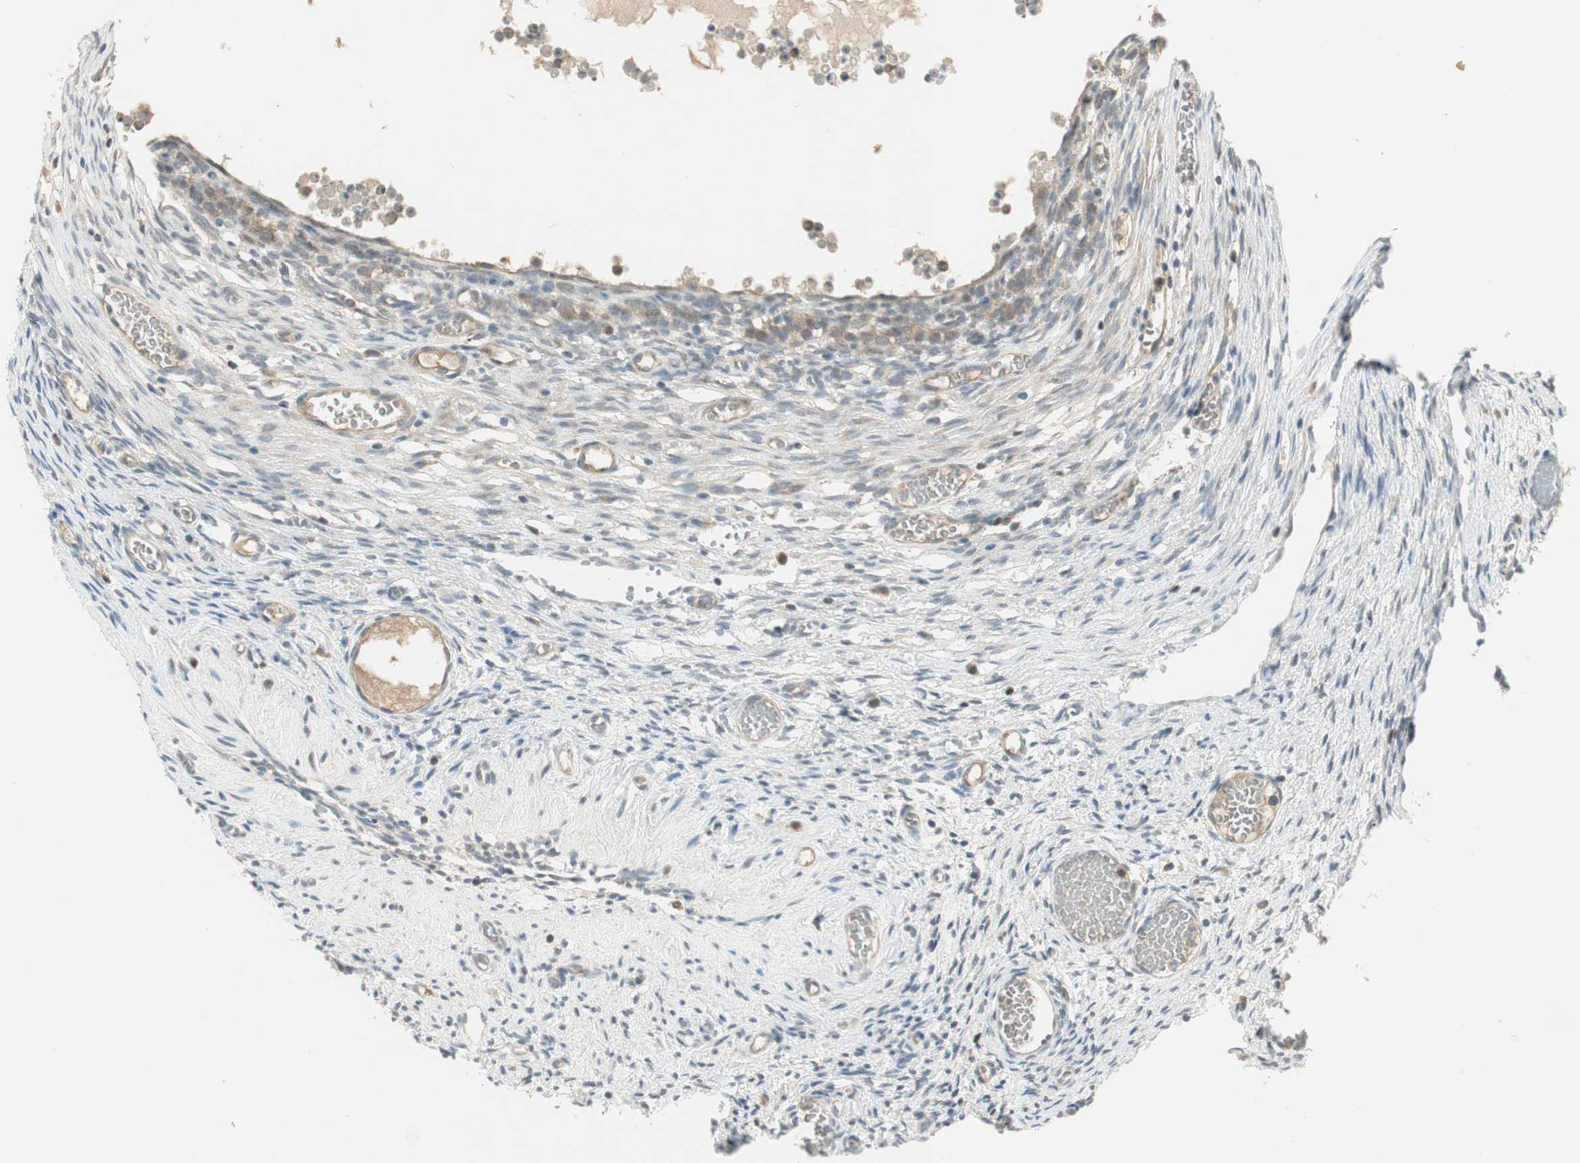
{"staining": {"intensity": "weak", "quantity": "<25%", "location": "cytoplasmic/membranous"}, "tissue": "ovary", "cell_type": "Ovarian stroma cells", "image_type": "normal", "snomed": [{"axis": "morphology", "description": "Normal tissue, NOS"}, {"axis": "topography", "description": "Ovary"}], "caption": "Ovarian stroma cells show no significant protein staining in benign ovary.", "gene": "USP2", "patient": {"sex": "female", "age": 35}}